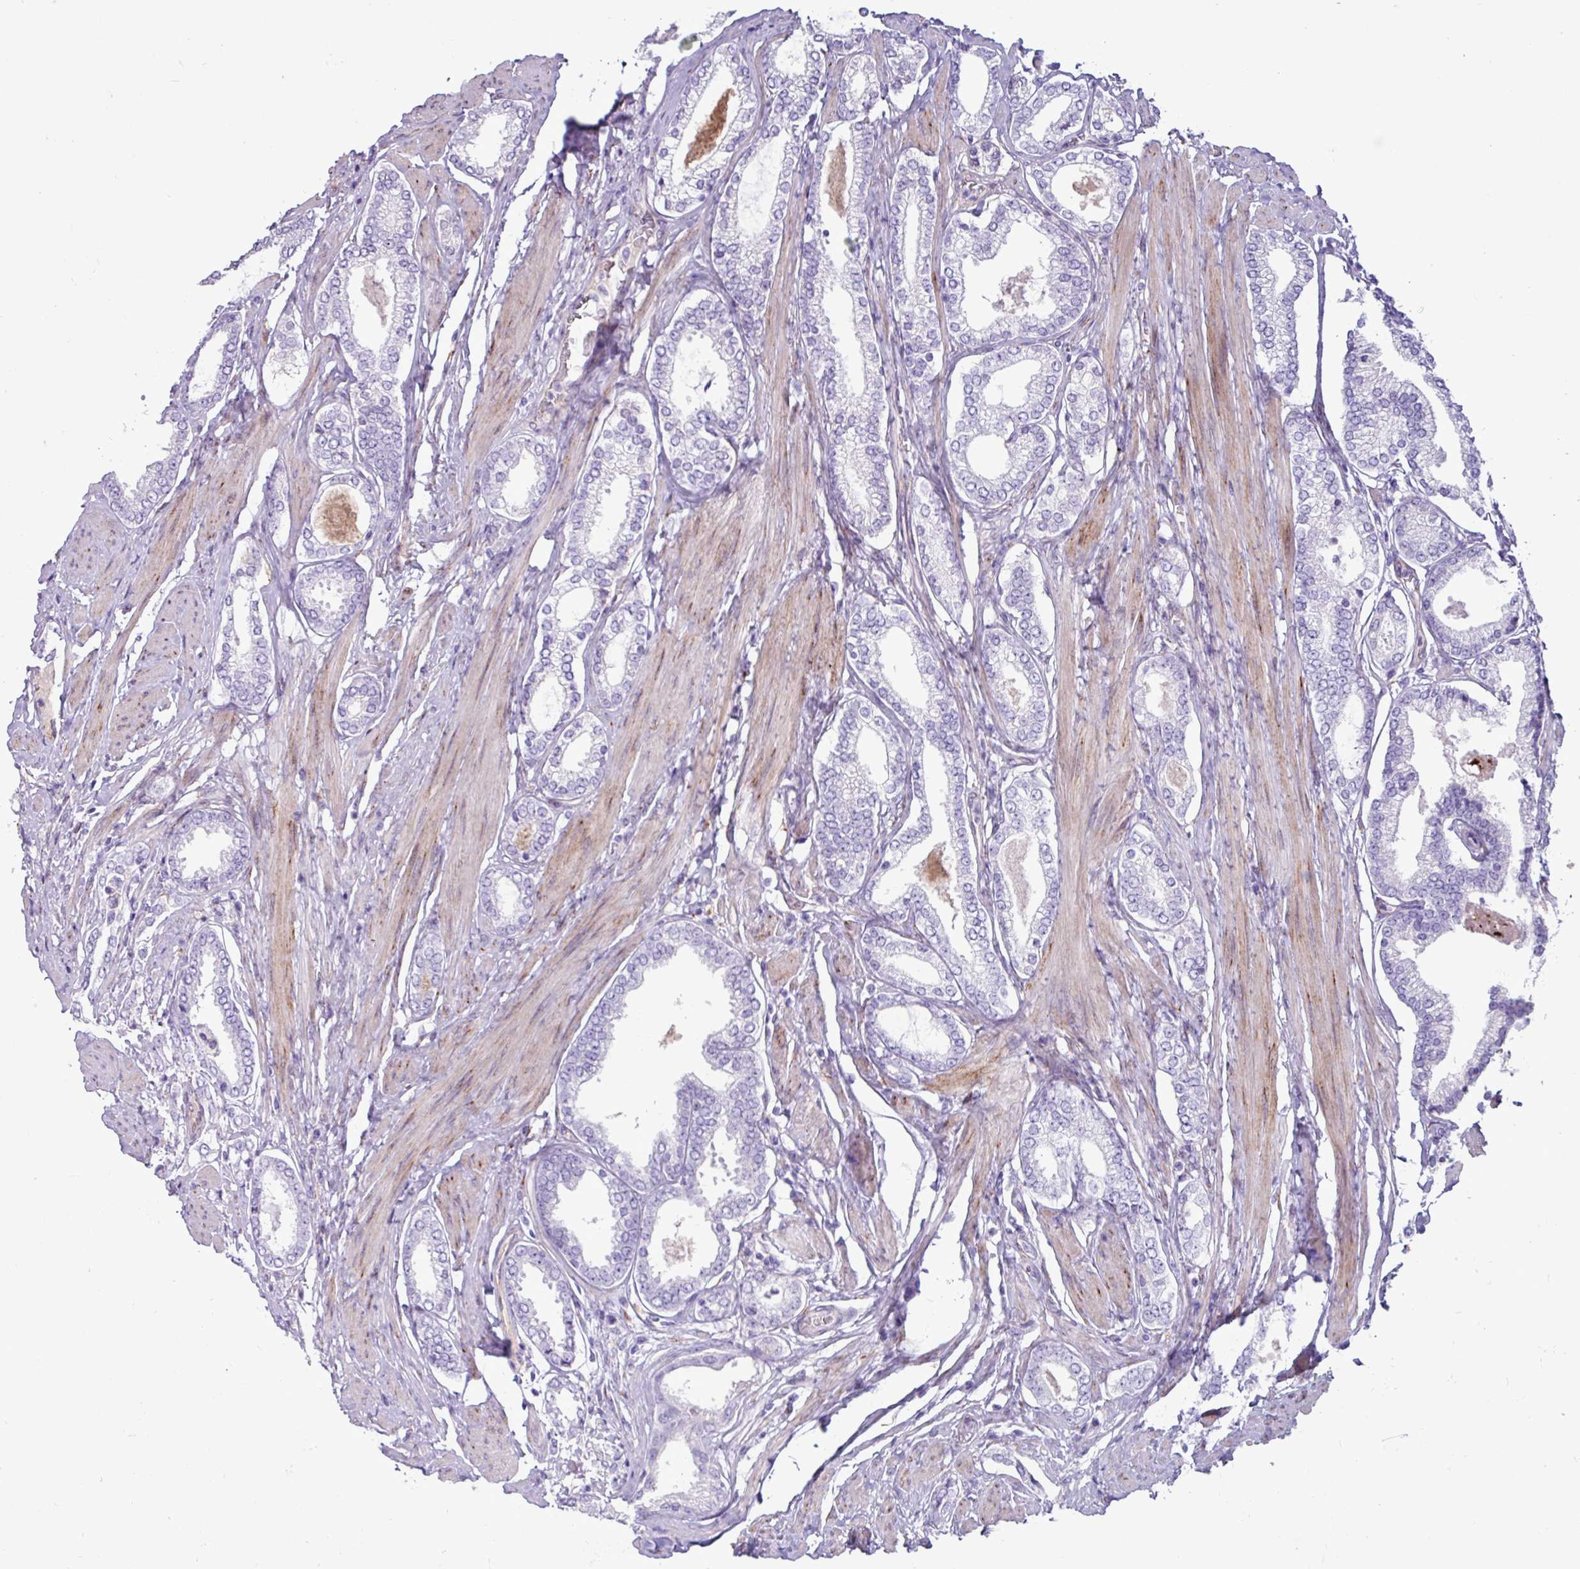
{"staining": {"intensity": "negative", "quantity": "none", "location": "none"}, "tissue": "prostate cancer", "cell_type": "Tumor cells", "image_type": "cancer", "snomed": [{"axis": "morphology", "description": "Adenocarcinoma, High grade"}, {"axis": "topography", "description": "Prostate"}], "caption": "This micrograph is of prostate cancer (high-grade adenocarcinoma) stained with immunohistochemistry to label a protein in brown with the nuclei are counter-stained blue. There is no staining in tumor cells. The staining is performed using DAB (3,3'-diaminobenzidine) brown chromogen with nuclei counter-stained in using hematoxylin.", "gene": "PPP1R35", "patient": {"sex": "male", "age": 71}}